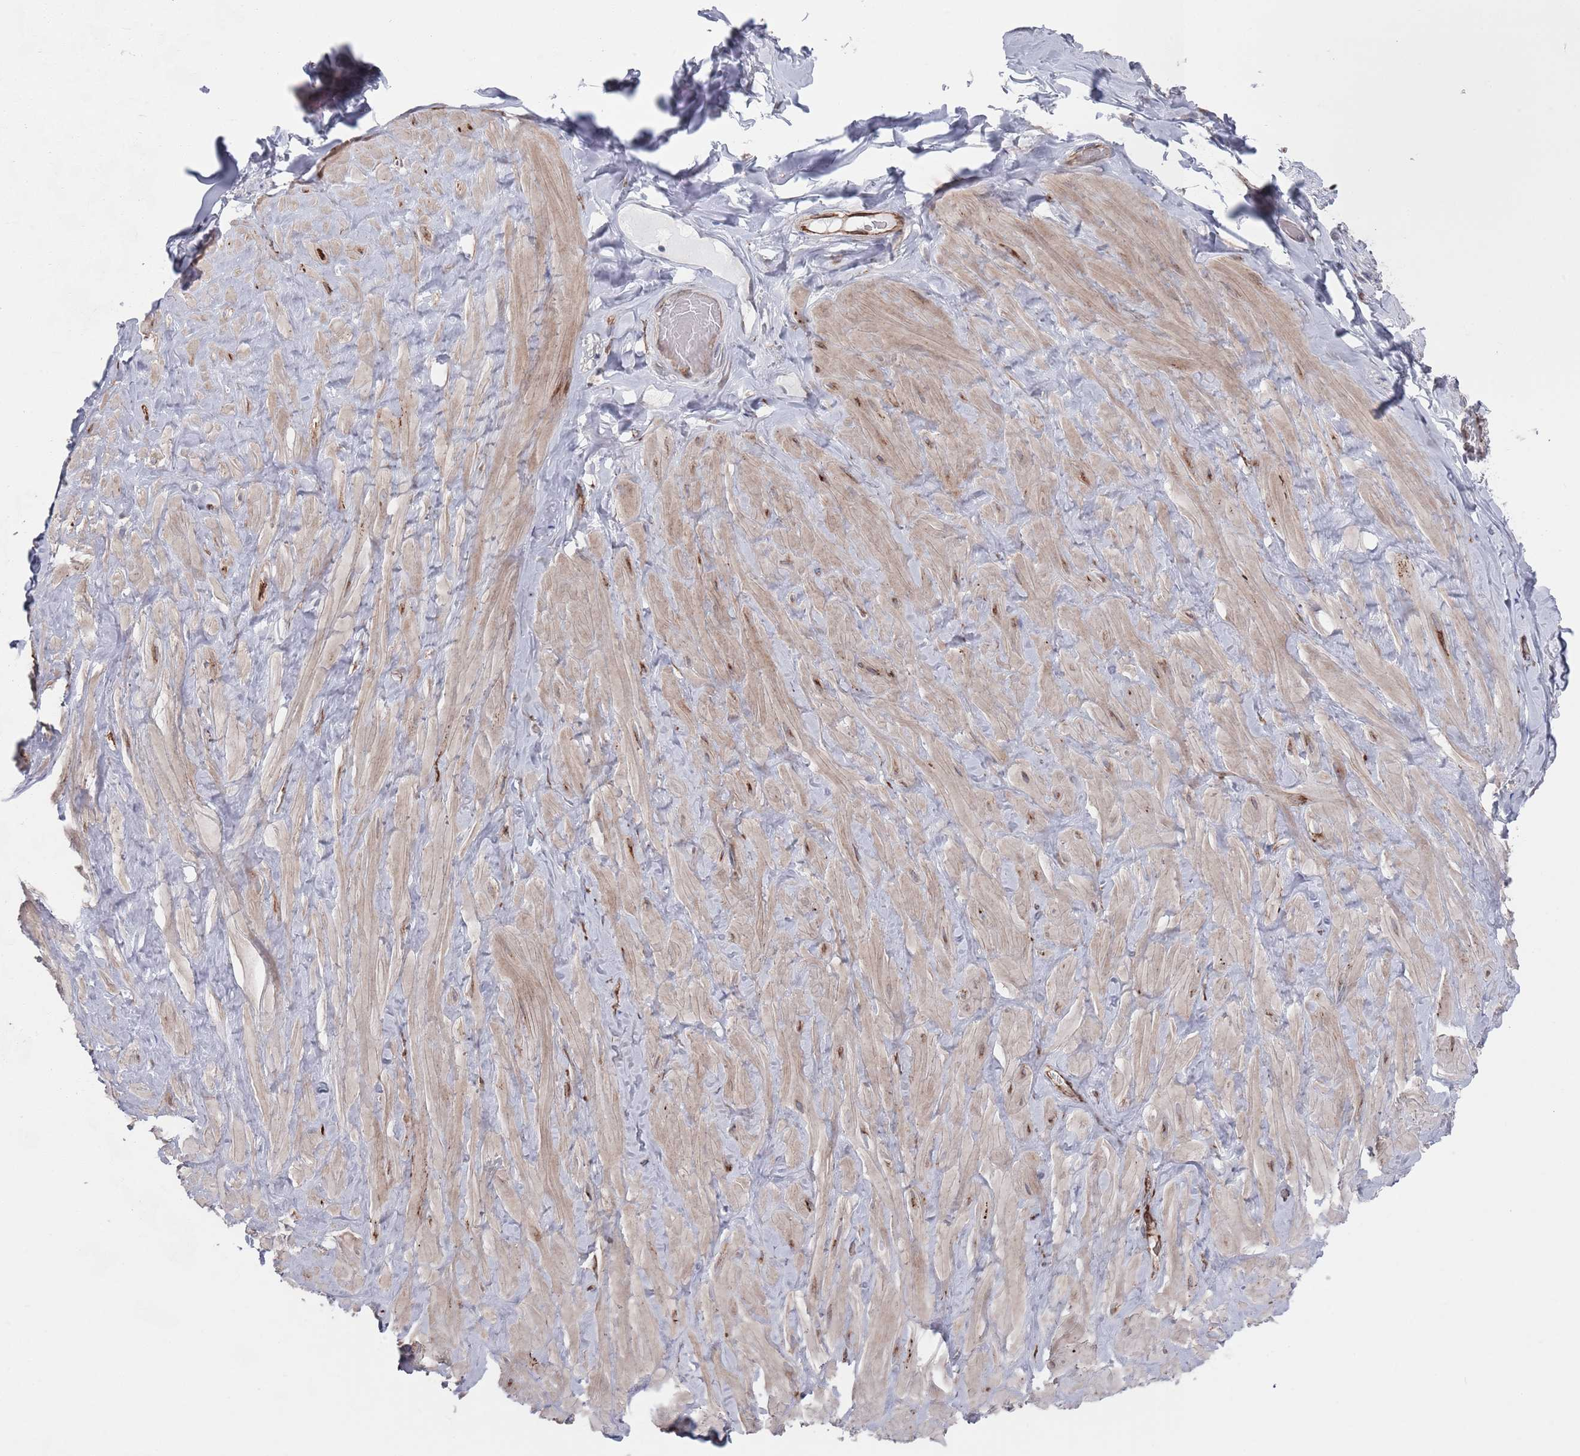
{"staining": {"intensity": "negative", "quantity": "none", "location": "none"}, "tissue": "adipose tissue", "cell_type": "Adipocytes", "image_type": "normal", "snomed": [{"axis": "morphology", "description": "Normal tissue, NOS"}, {"axis": "topography", "description": "Soft tissue"}, {"axis": "topography", "description": "Vascular tissue"}], "caption": "Adipocytes are negative for brown protein staining in unremarkable adipose tissue.", "gene": "CCDC106", "patient": {"sex": "male", "age": 41}}